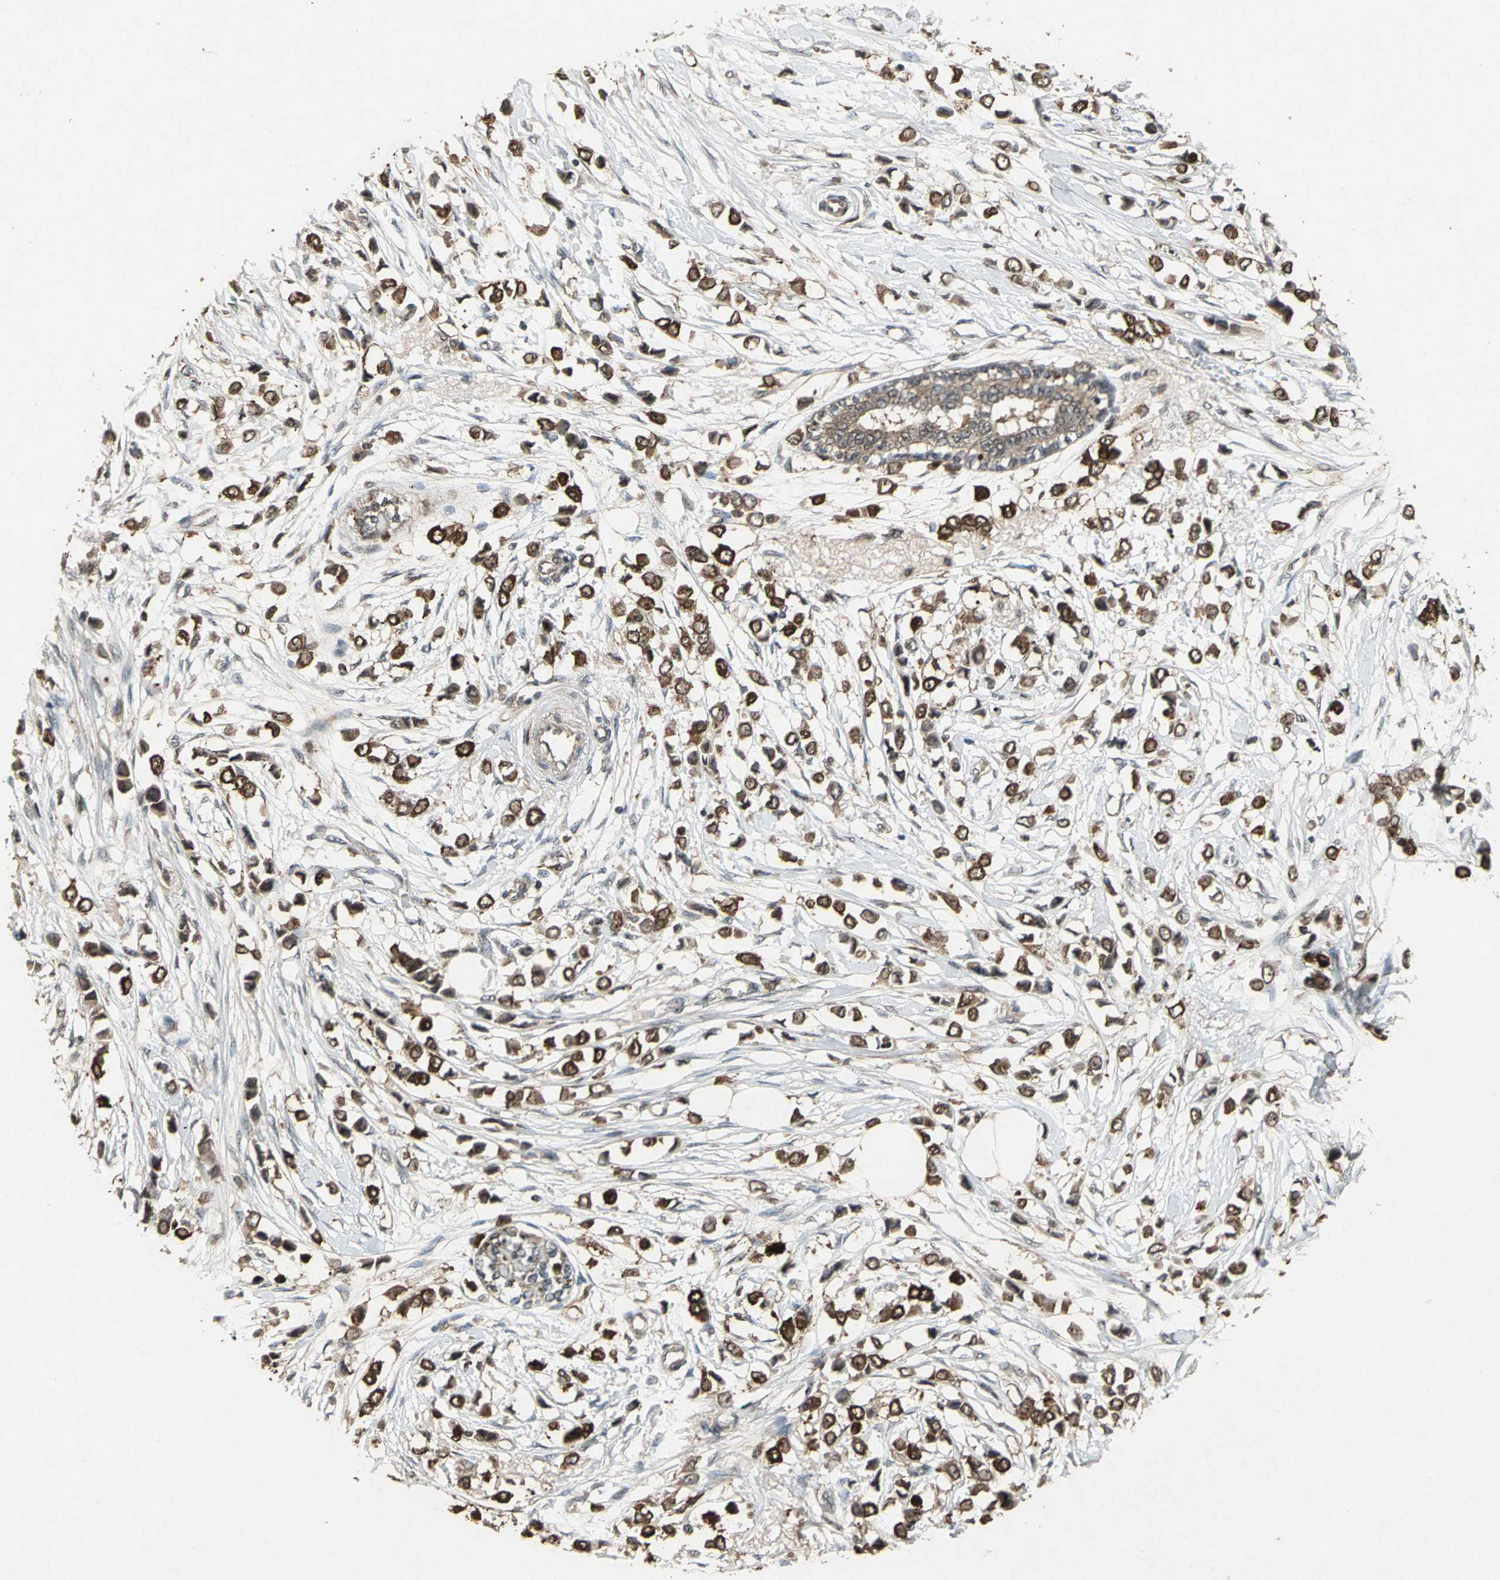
{"staining": {"intensity": "strong", "quantity": ">75%", "location": "nuclear"}, "tissue": "breast cancer", "cell_type": "Tumor cells", "image_type": "cancer", "snomed": [{"axis": "morphology", "description": "Lobular carcinoma"}, {"axis": "topography", "description": "Breast"}], "caption": "Protein staining of breast cancer tissue shows strong nuclear positivity in about >75% of tumor cells.", "gene": "PYCARD", "patient": {"sex": "female", "age": 51}}